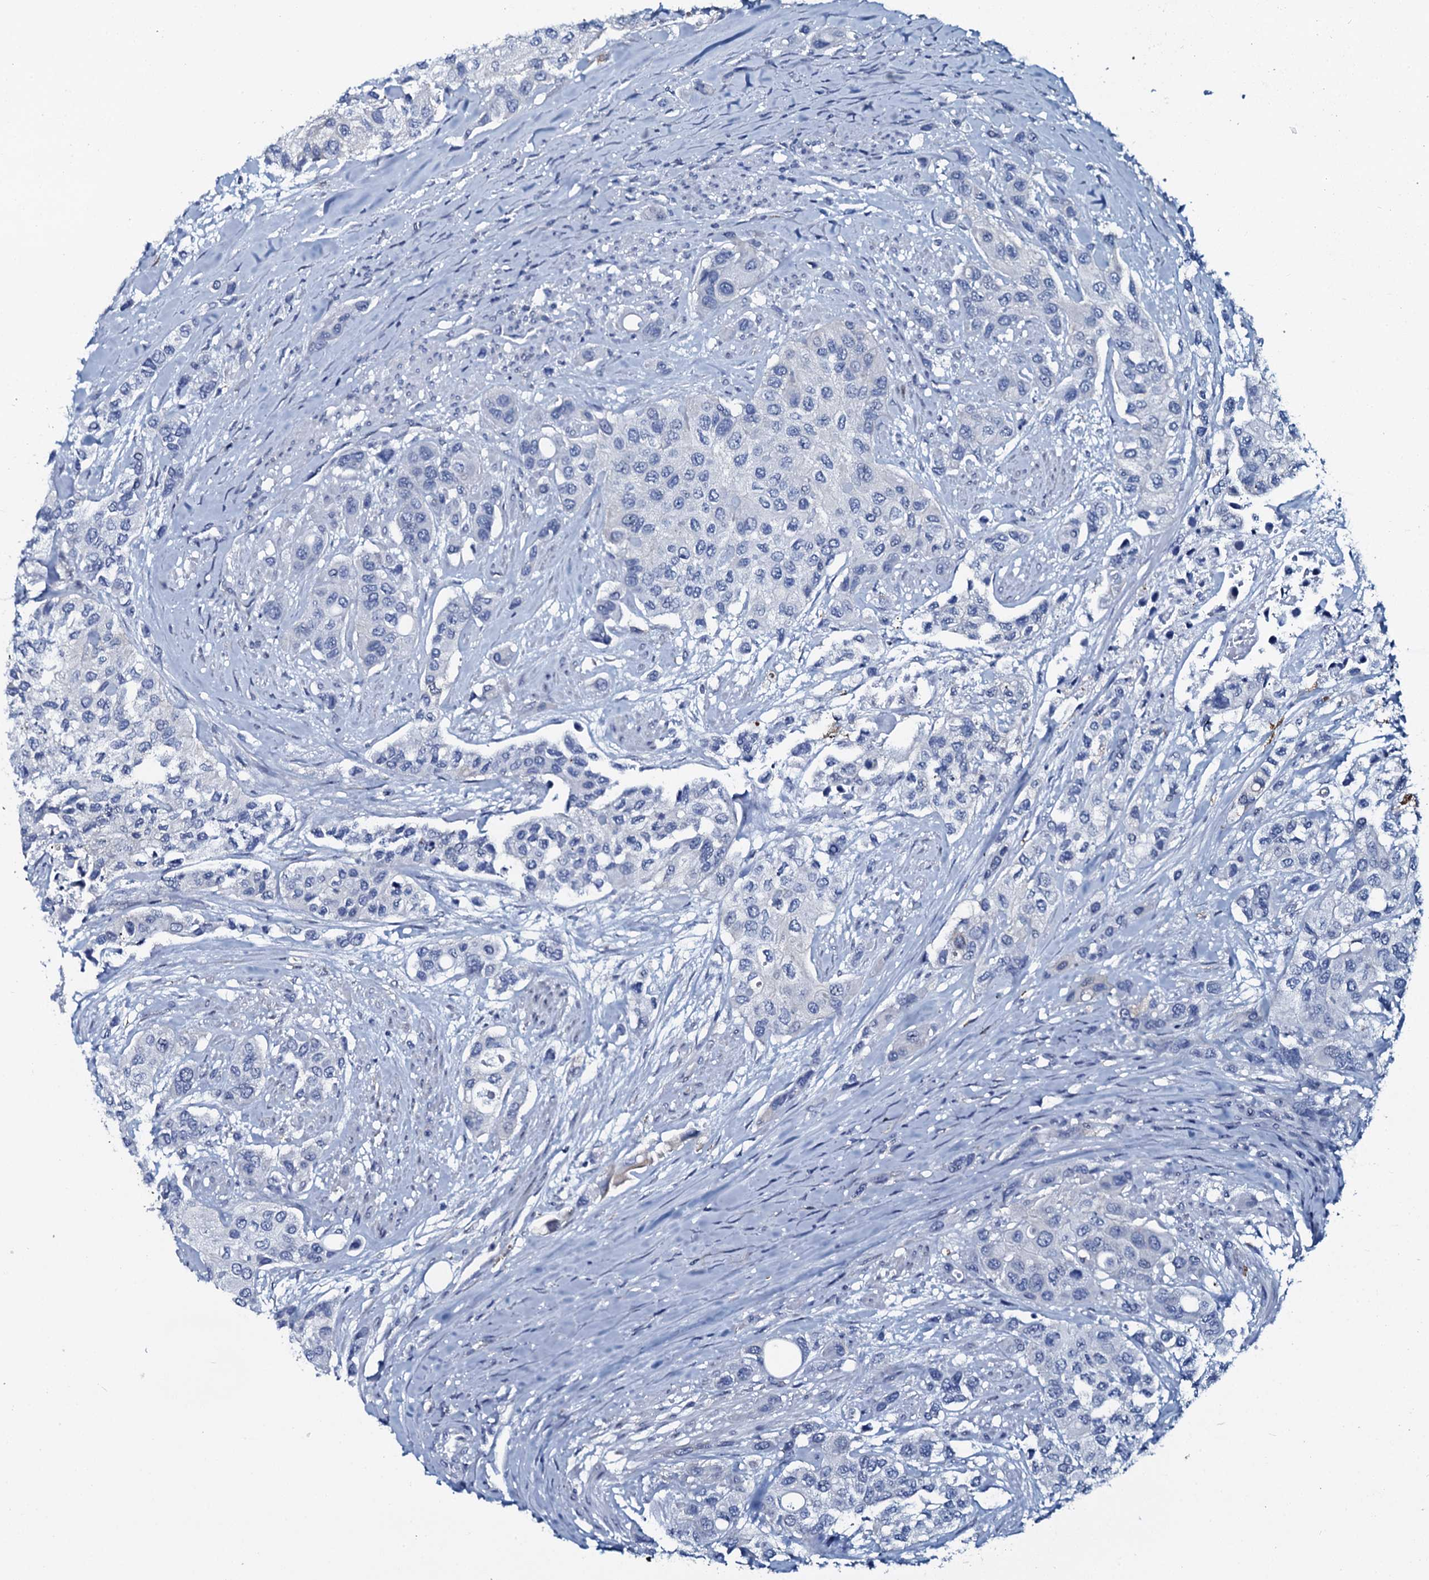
{"staining": {"intensity": "negative", "quantity": "none", "location": "none"}, "tissue": "urothelial cancer", "cell_type": "Tumor cells", "image_type": "cancer", "snomed": [{"axis": "morphology", "description": "Normal tissue, NOS"}, {"axis": "morphology", "description": "Urothelial carcinoma, High grade"}, {"axis": "topography", "description": "Vascular tissue"}, {"axis": "topography", "description": "Urinary bladder"}], "caption": "There is no significant positivity in tumor cells of urothelial cancer. (DAB IHC with hematoxylin counter stain).", "gene": "SLC4A7", "patient": {"sex": "female", "age": 56}}